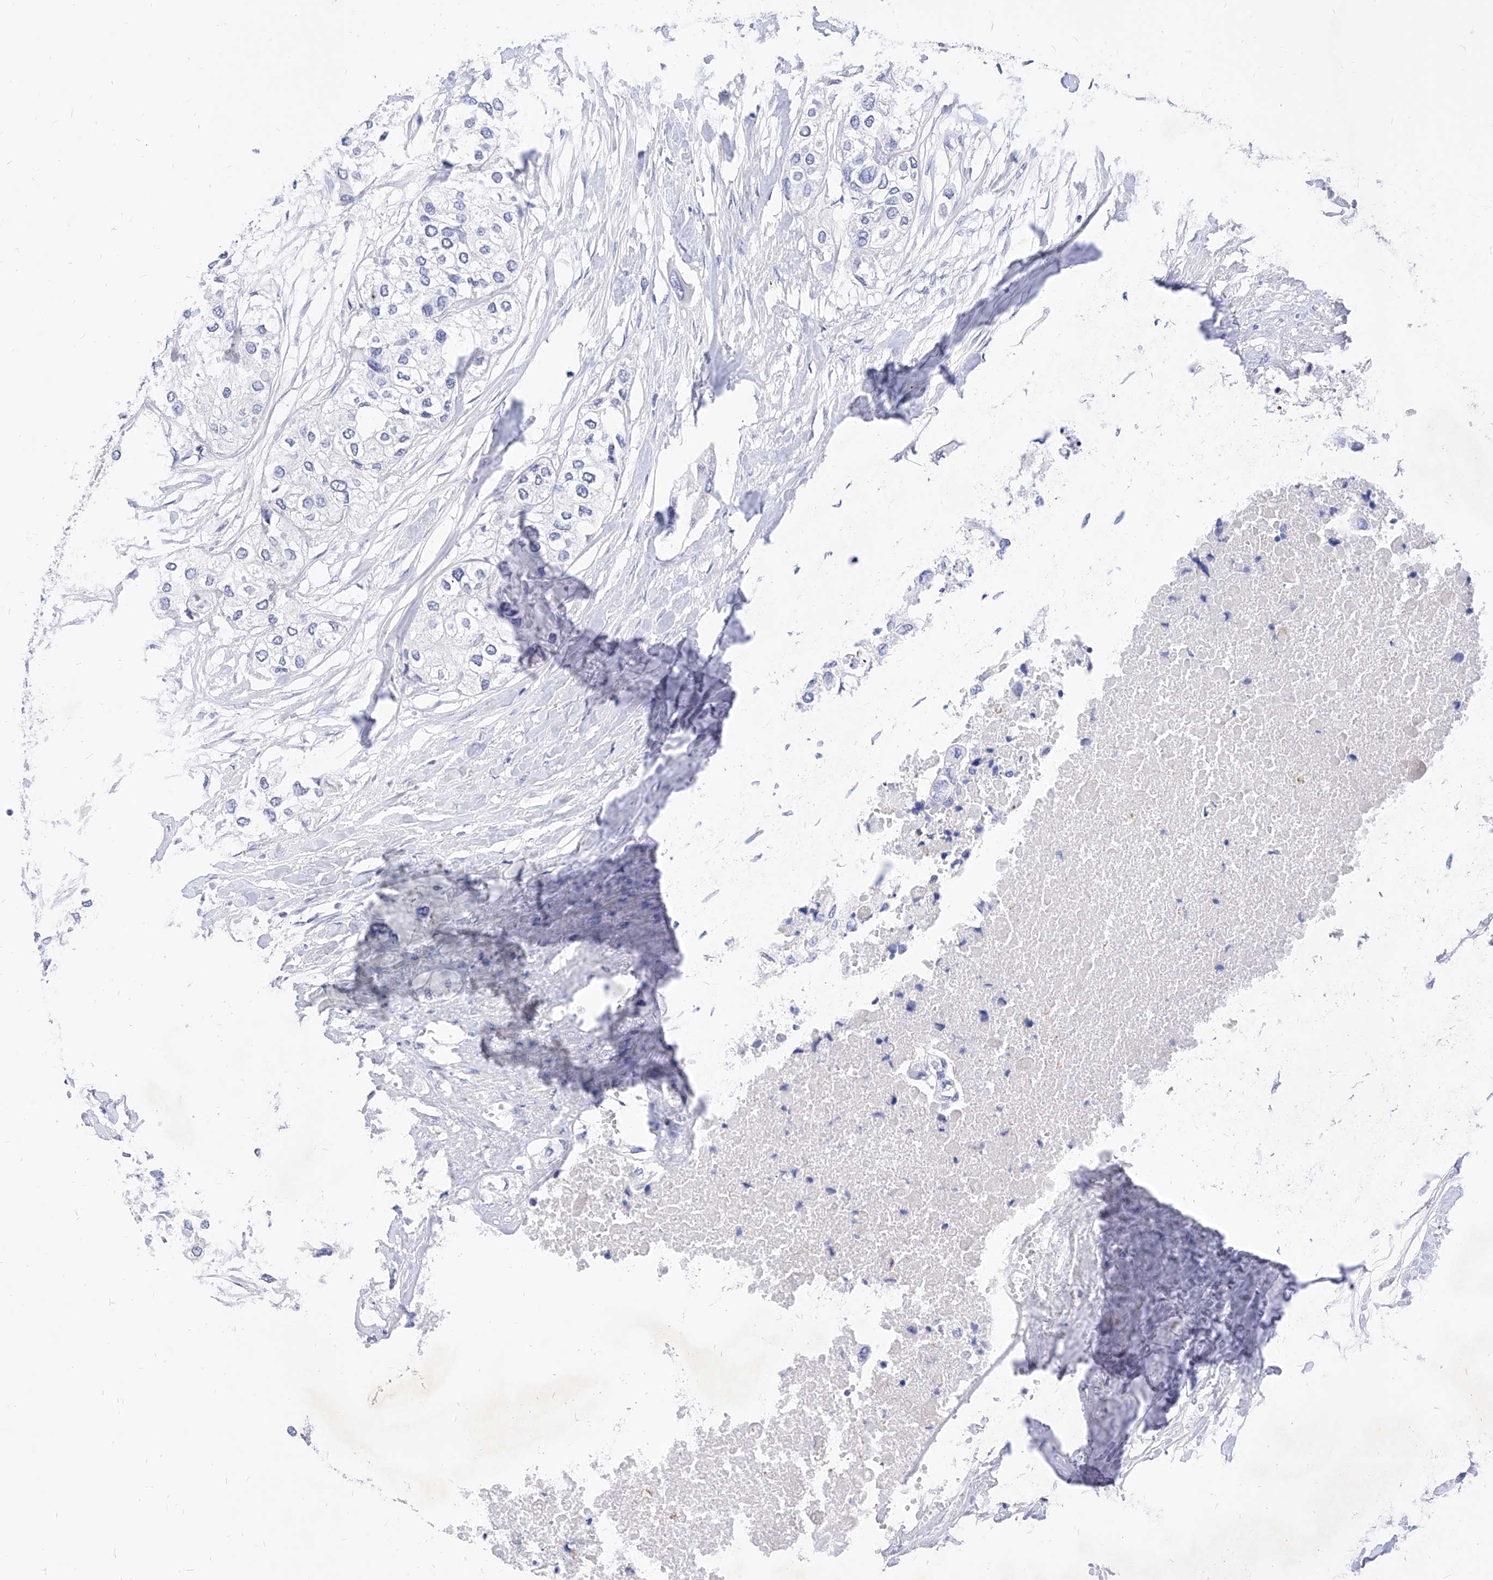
{"staining": {"intensity": "negative", "quantity": "none", "location": "none"}, "tissue": "urothelial cancer", "cell_type": "Tumor cells", "image_type": "cancer", "snomed": [{"axis": "morphology", "description": "Urothelial carcinoma, High grade"}, {"axis": "topography", "description": "Urinary bladder"}], "caption": "Tumor cells are negative for protein expression in human urothelial cancer. (IHC, brightfield microscopy, high magnification).", "gene": "VAX1", "patient": {"sex": "male", "age": 64}}